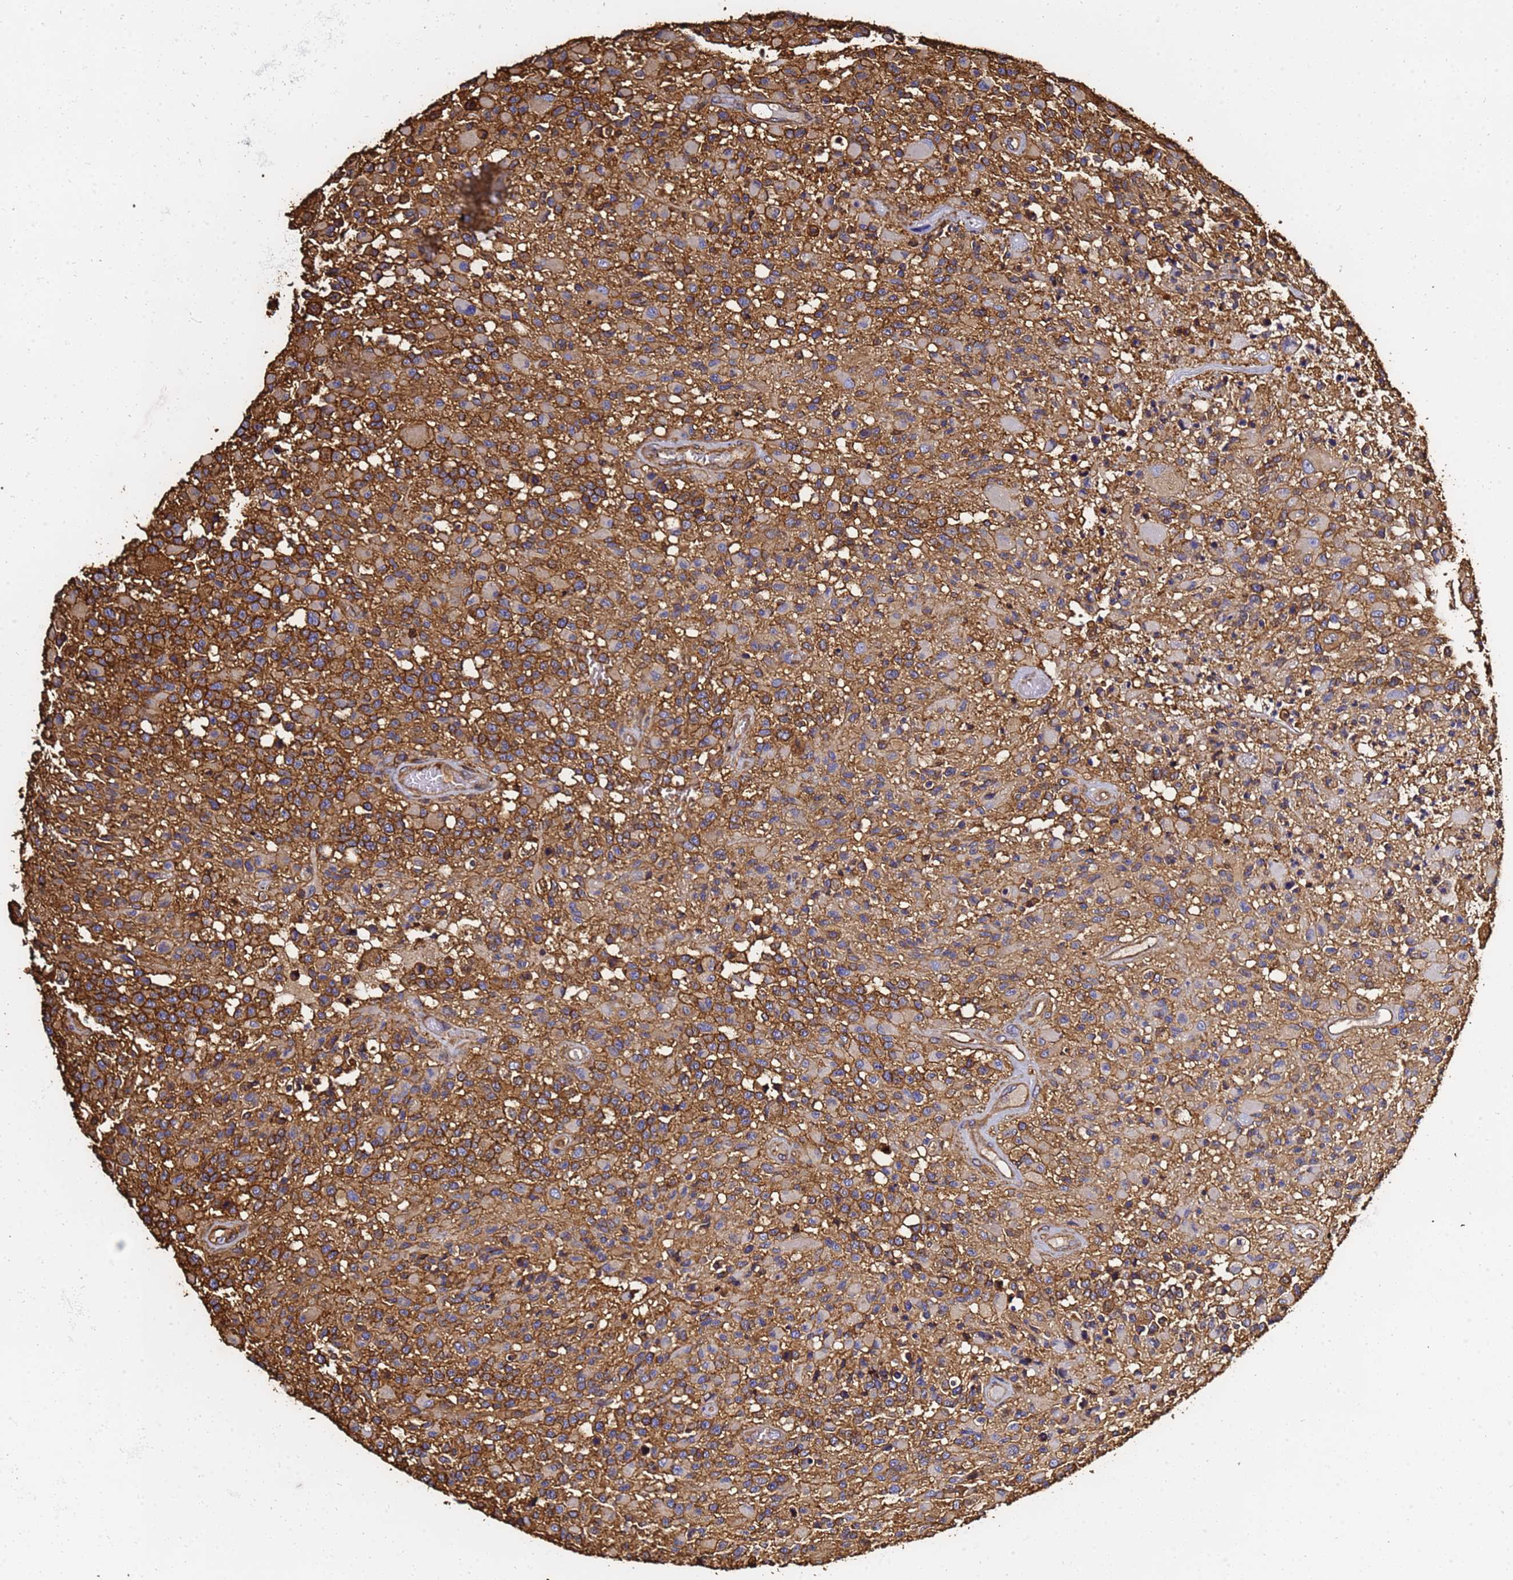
{"staining": {"intensity": "moderate", "quantity": ">75%", "location": "cytoplasmic/membranous"}, "tissue": "glioma", "cell_type": "Tumor cells", "image_type": "cancer", "snomed": [{"axis": "morphology", "description": "Glioma, malignant, High grade"}, {"axis": "morphology", "description": "Glioblastoma, NOS"}, {"axis": "topography", "description": "Brain"}], "caption": "Malignant high-grade glioma stained with DAB (3,3'-diaminobenzidine) immunohistochemistry (IHC) reveals medium levels of moderate cytoplasmic/membranous expression in approximately >75% of tumor cells.", "gene": "ACTB", "patient": {"sex": "male", "age": 60}}